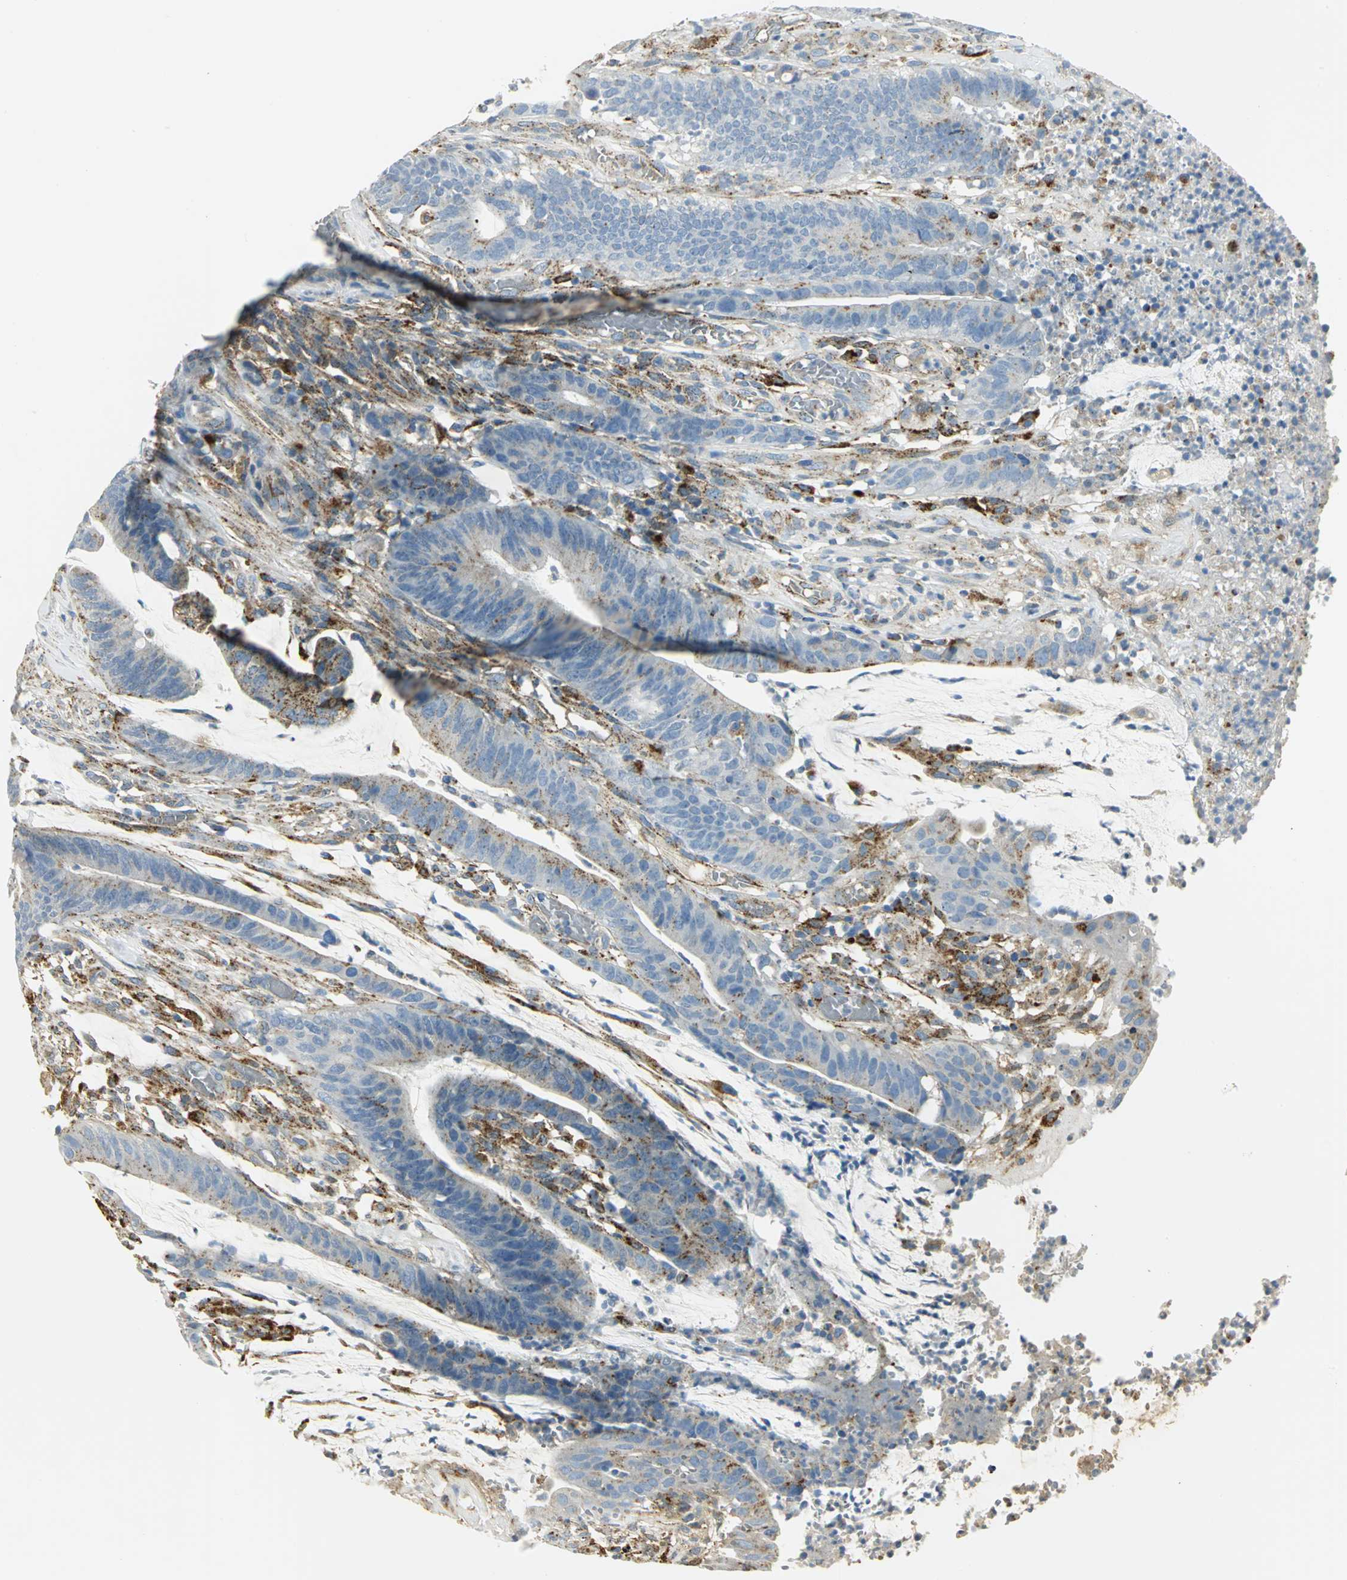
{"staining": {"intensity": "strong", "quantity": "25%-75%", "location": "cytoplasmic/membranous"}, "tissue": "colorectal cancer", "cell_type": "Tumor cells", "image_type": "cancer", "snomed": [{"axis": "morphology", "description": "Adenocarcinoma, NOS"}, {"axis": "topography", "description": "Rectum"}], "caption": "The histopathology image shows immunohistochemical staining of adenocarcinoma (colorectal). There is strong cytoplasmic/membranous positivity is appreciated in approximately 25%-75% of tumor cells.", "gene": "ARSA", "patient": {"sex": "female", "age": 66}}